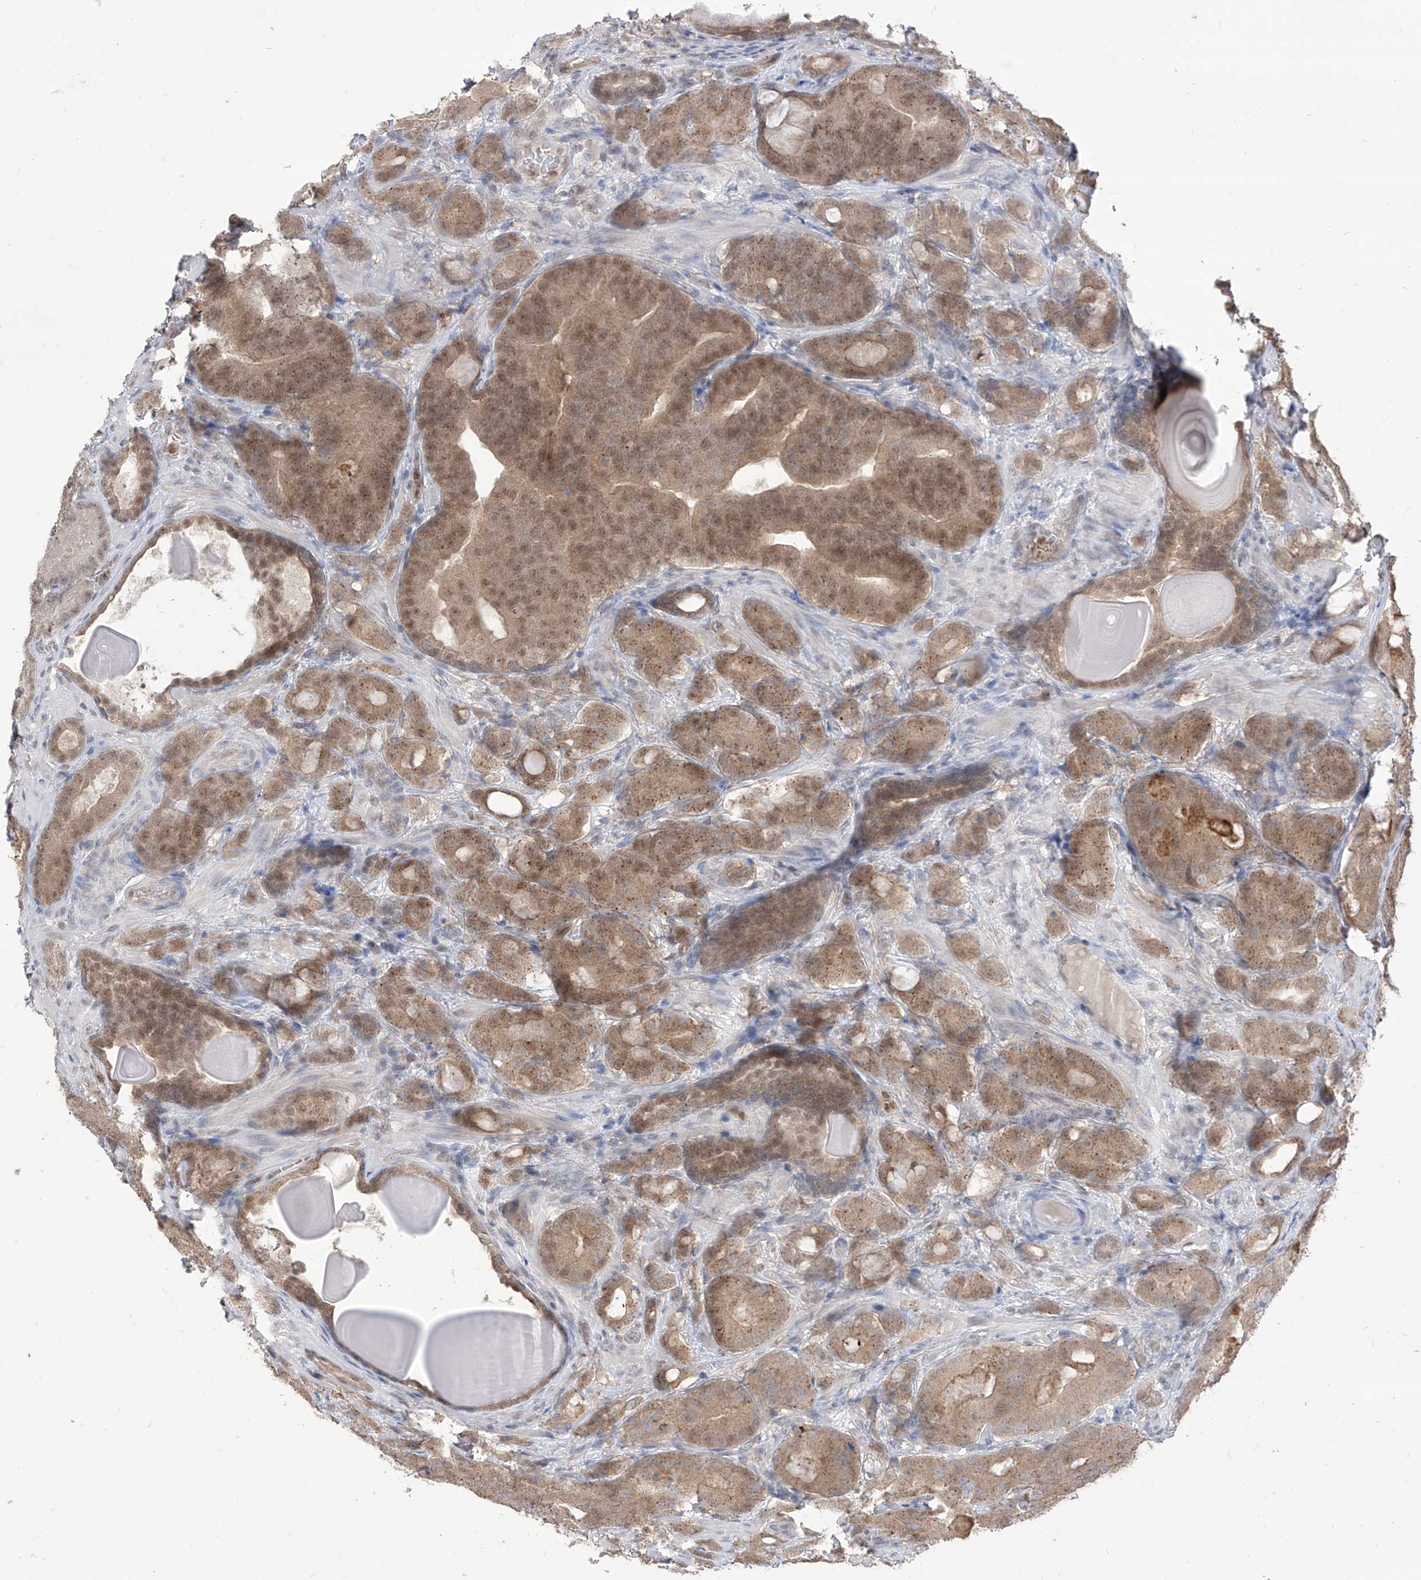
{"staining": {"intensity": "moderate", "quantity": ">75%", "location": "cytoplasmic/membranous,nuclear"}, "tissue": "prostate cancer", "cell_type": "Tumor cells", "image_type": "cancer", "snomed": [{"axis": "morphology", "description": "Adenocarcinoma, High grade"}, {"axis": "topography", "description": "Prostate"}], "caption": "Immunohistochemistry (DAB (3,3'-diaminobenzidine)) staining of prostate cancer (high-grade adenocarcinoma) reveals moderate cytoplasmic/membranous and nuclear protein positivity in approximately >75% of tumor cells. (DAB IHC, brown staining for protein, blue staining for nuclei).", "gene": "BROX", "patient": {"sex": "male", "age": 66}}